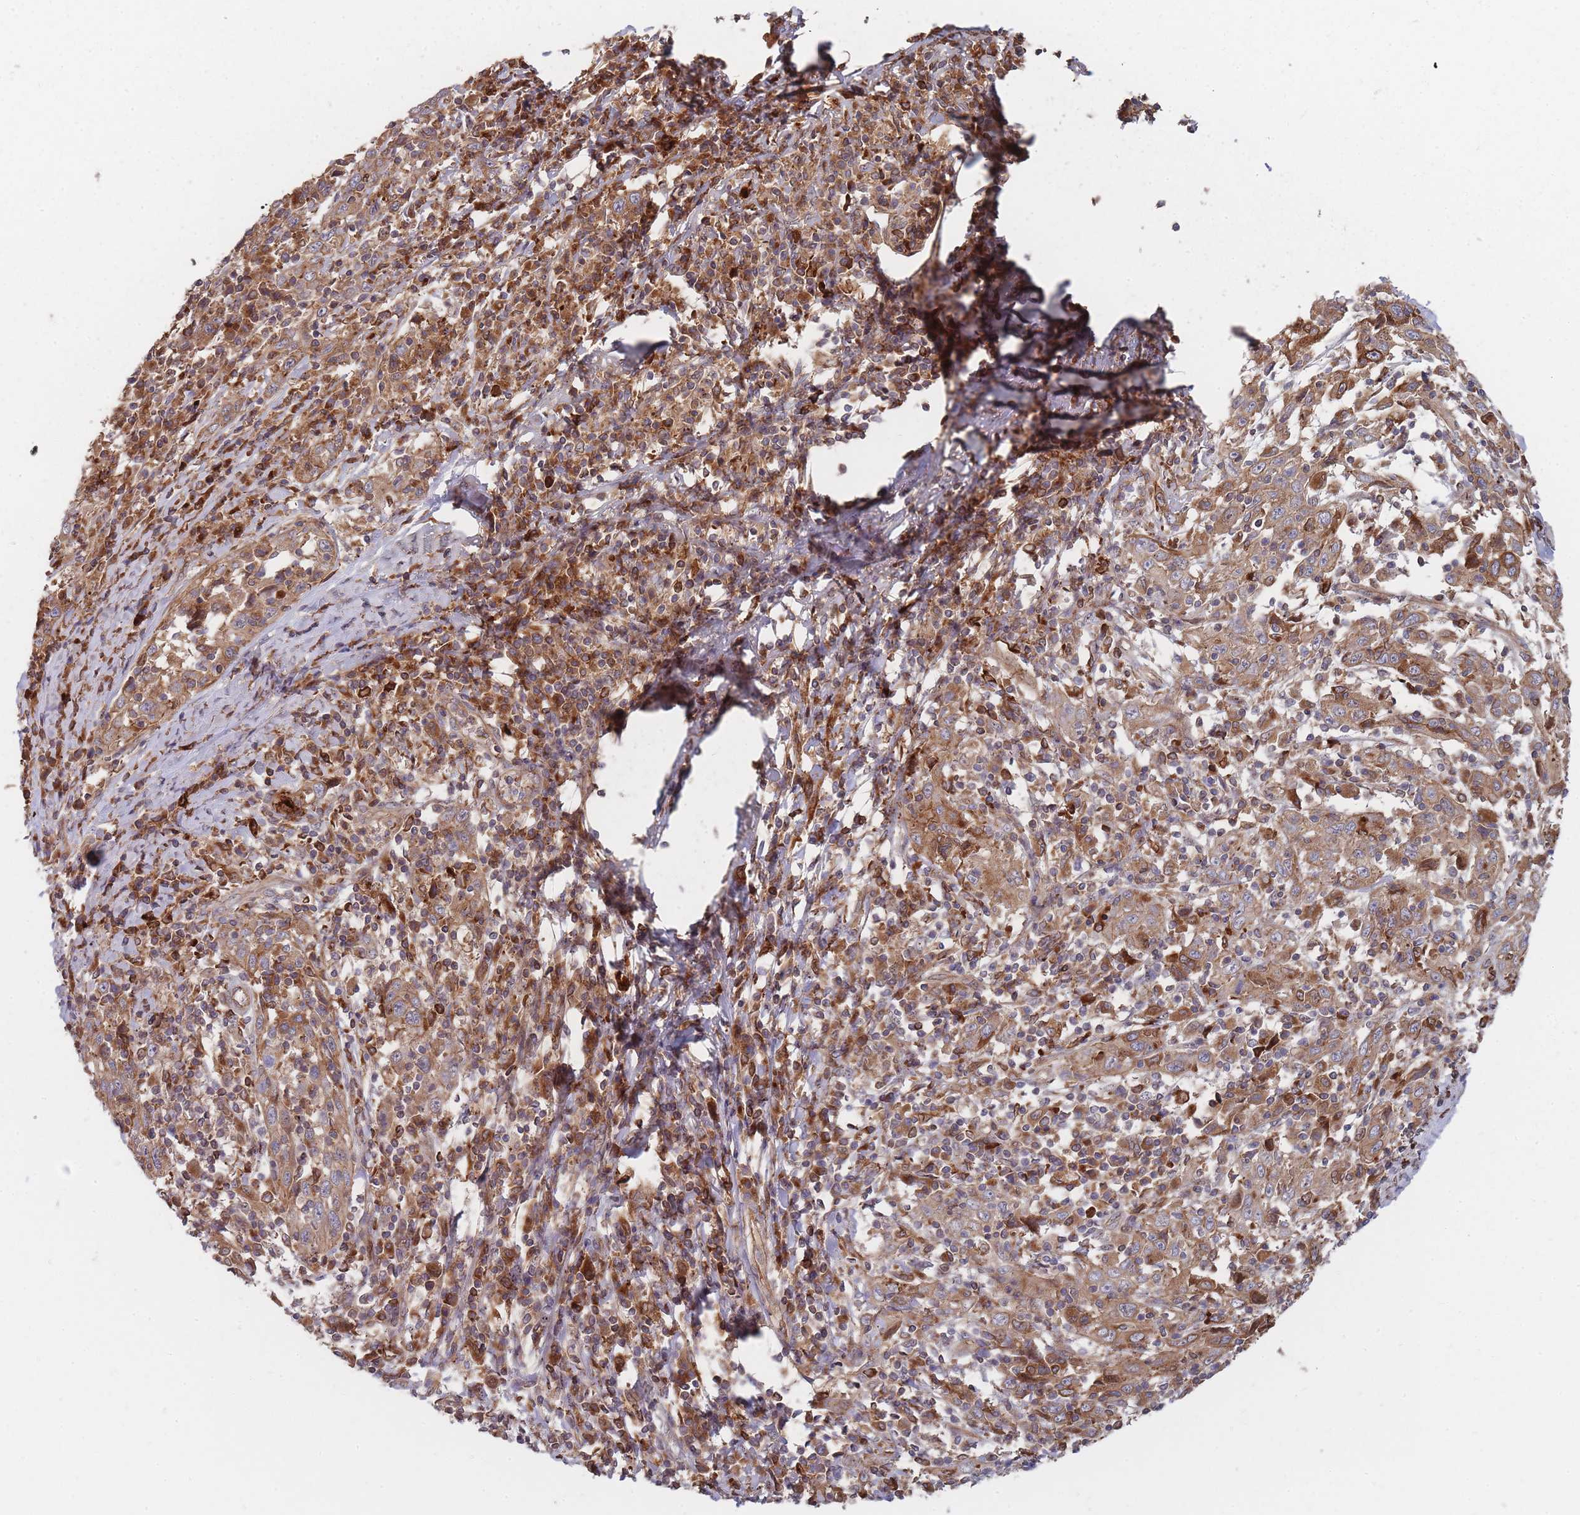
{"staining": {"intensity": "moderate", "quantity": ">75%", "location": "cytoplasmic/membranous"}, "tissue": "cervical cancer", "cell_type": "Tumor cells", "image_type": "cancer", "snomed": [{"axis": "morphology", "description": "Squamous cell carcinoma, NOS"}, {"axis": "topography", "description": "Cervix"}], "caption": "About >75% of tumor cells in cervical cancer (squamous cell carcinoma) reveal moderate cytoplasmic/membranous protein positivity as visualized by brown immunohistochemical staining.", "gene": "THSD7B", "patient": {"sex": "female", "age": 46}}